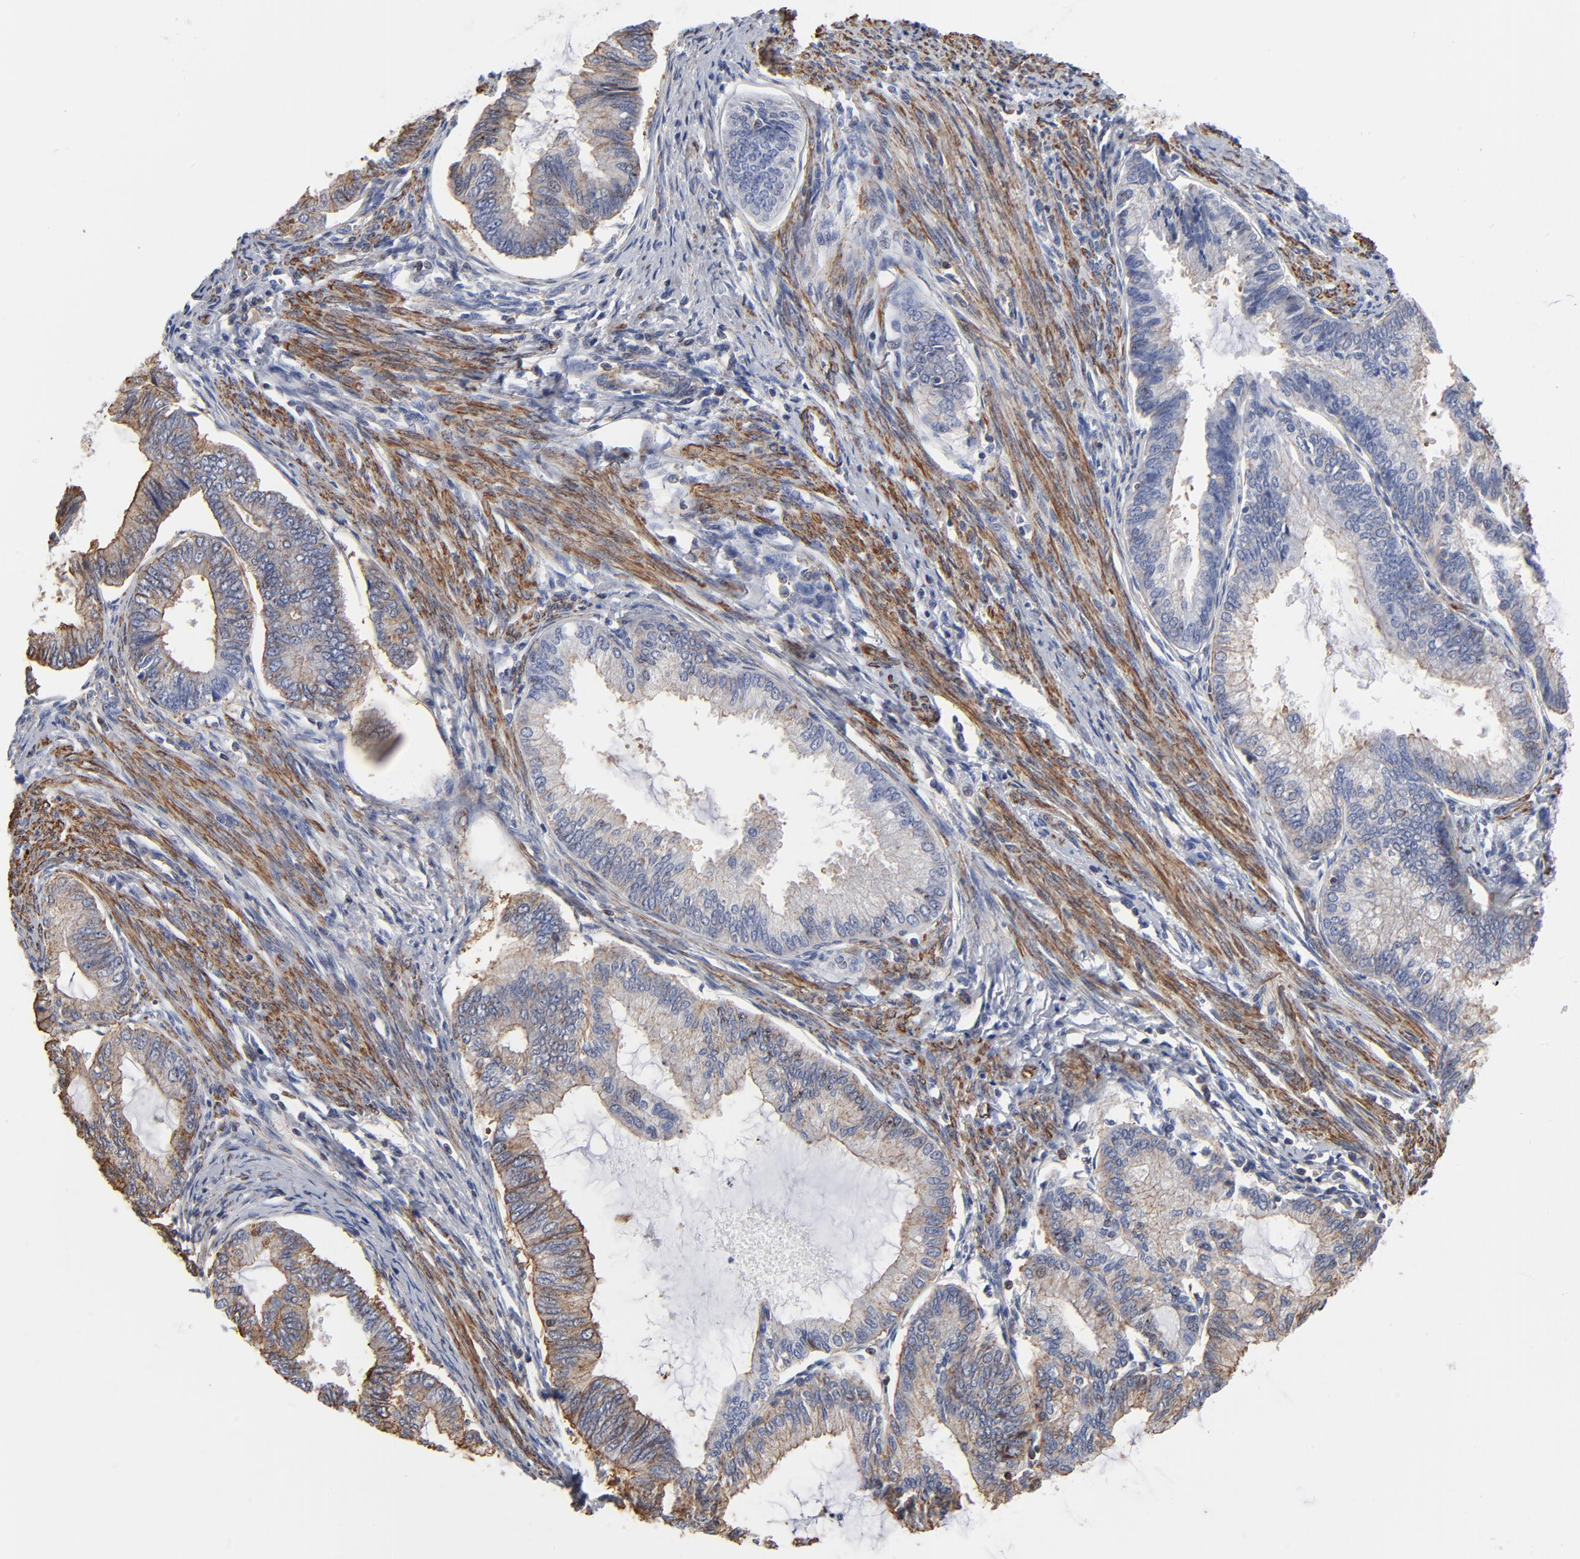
{"staining": {"intensity": "weak", "quantity": ">75%", "location": "cytoplasmic/membranous"}, "tissue": "endometrial cancer", "cell_type": "Tumor cells", "image_type": "cancer", "snomed": [{"axis": "morphology", "description": "Adenocarcinoma, NOS"}, {"axis": "topography", "description": "Endometrium"}], "caption": "Endometrial adenocarcinoma stained with DAB (3,3'-diaminobenzidine) immunohistochemistry displays low levels of weak cytoplasmic/membranous staining in about >75% of tumor cells.", "gene": "ACTA2", "patient": {"sex": "female", "age": 86}}